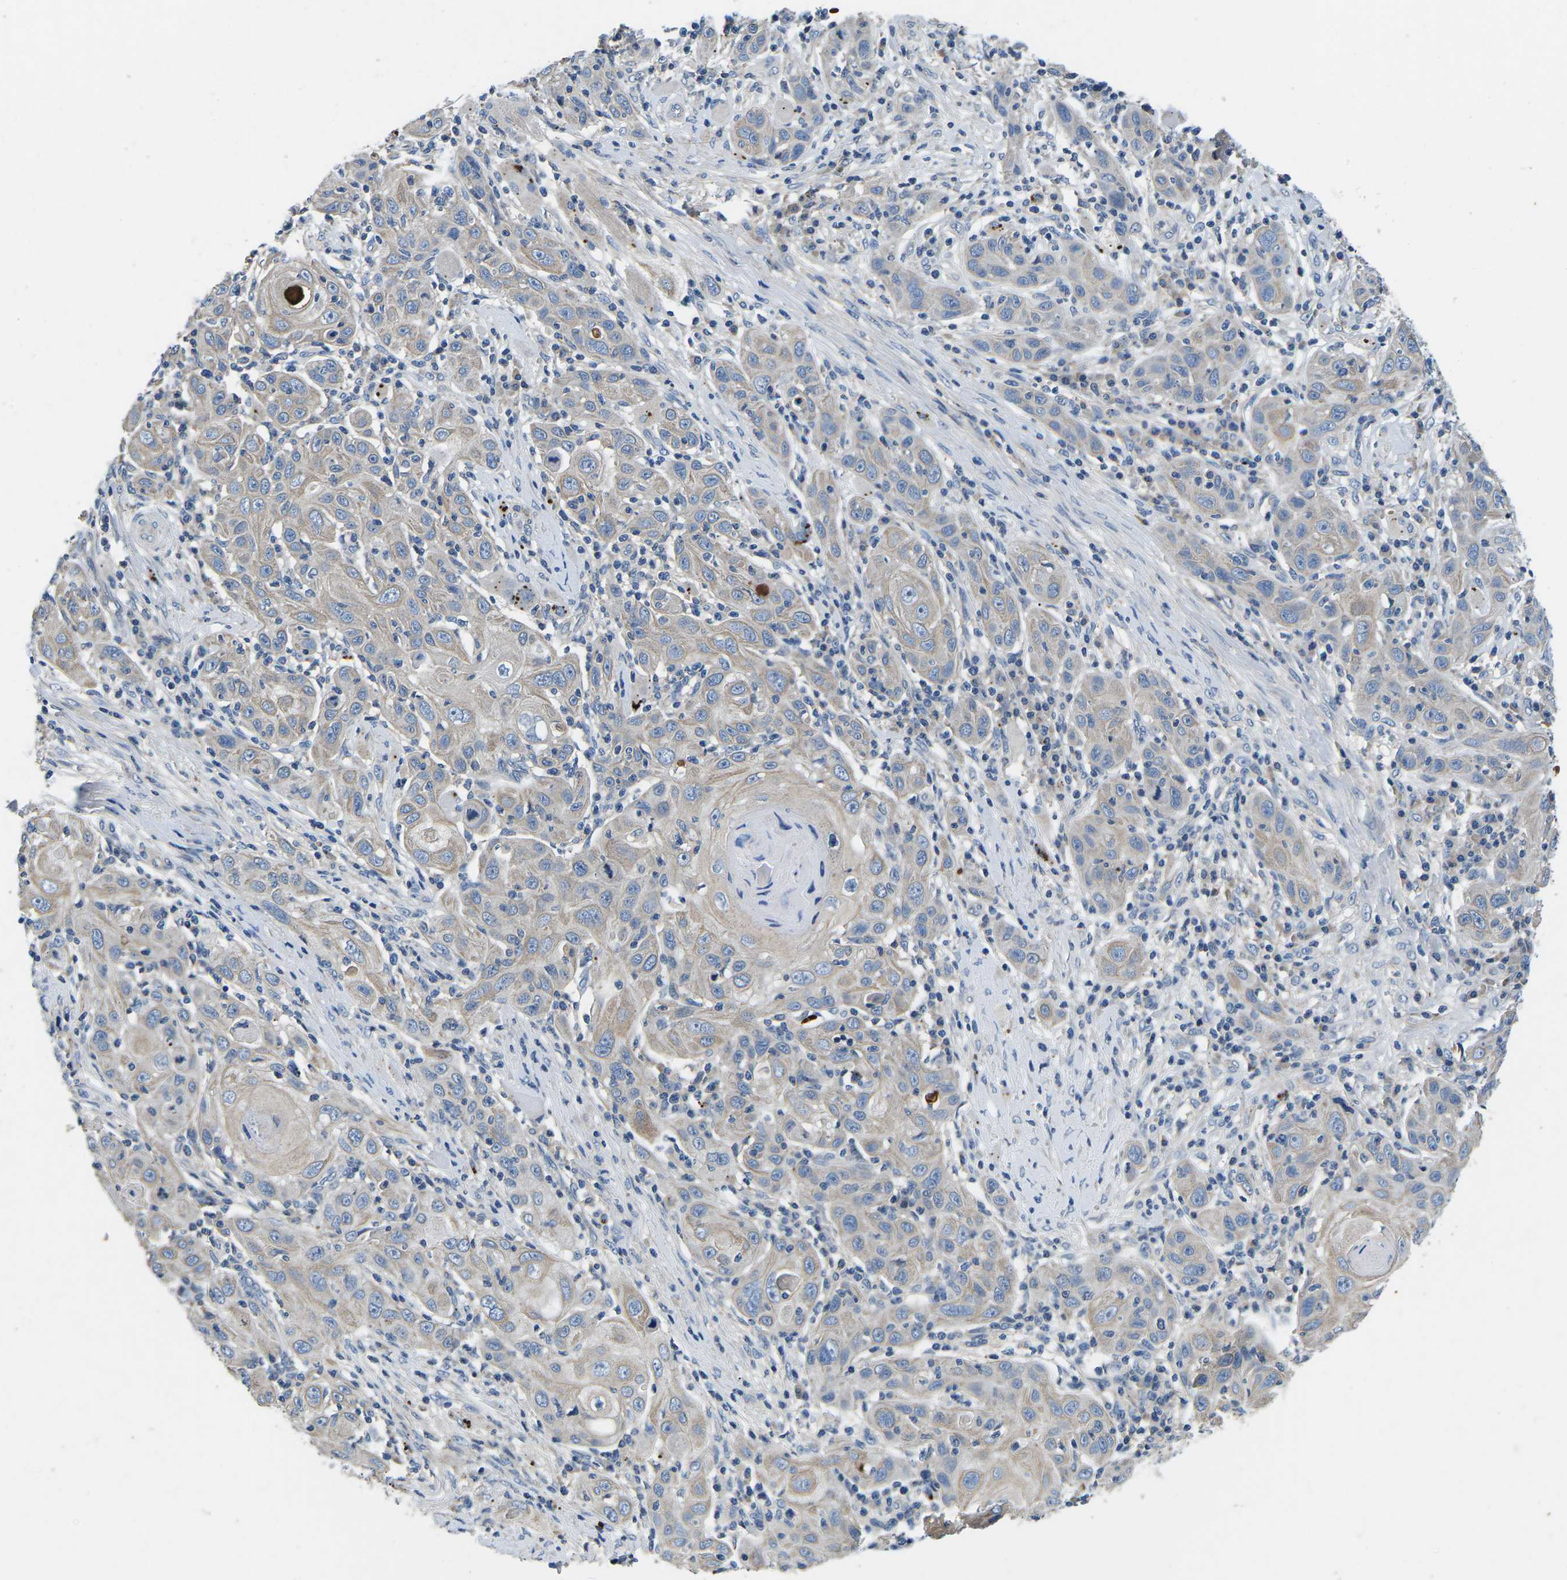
{"staining": {"intensity": "weak", "quantity": "25%-75%", "location": "cytoplasmic/membranous"}, "tissue": "skin cancer", "cell_type": "Tumor cells", "image_type": "cancer", "snomed": [{"axis": "morphology", "description": "Squamous cell carcinoma, NOS"}, {"axis": "topography", "description": "Skin"}], "caption": "Immunohistochemical staining of skin squamous cell carcinoma demonstrates low levels of weak cytoplasmic/membranous expression in about 25%-75% of tumor cells. The protein of interest is shown in brown color, while the nuclei are stained blue.", "gene": "PDCD6IP", "patient": {"sex": "female", "age": 88}}